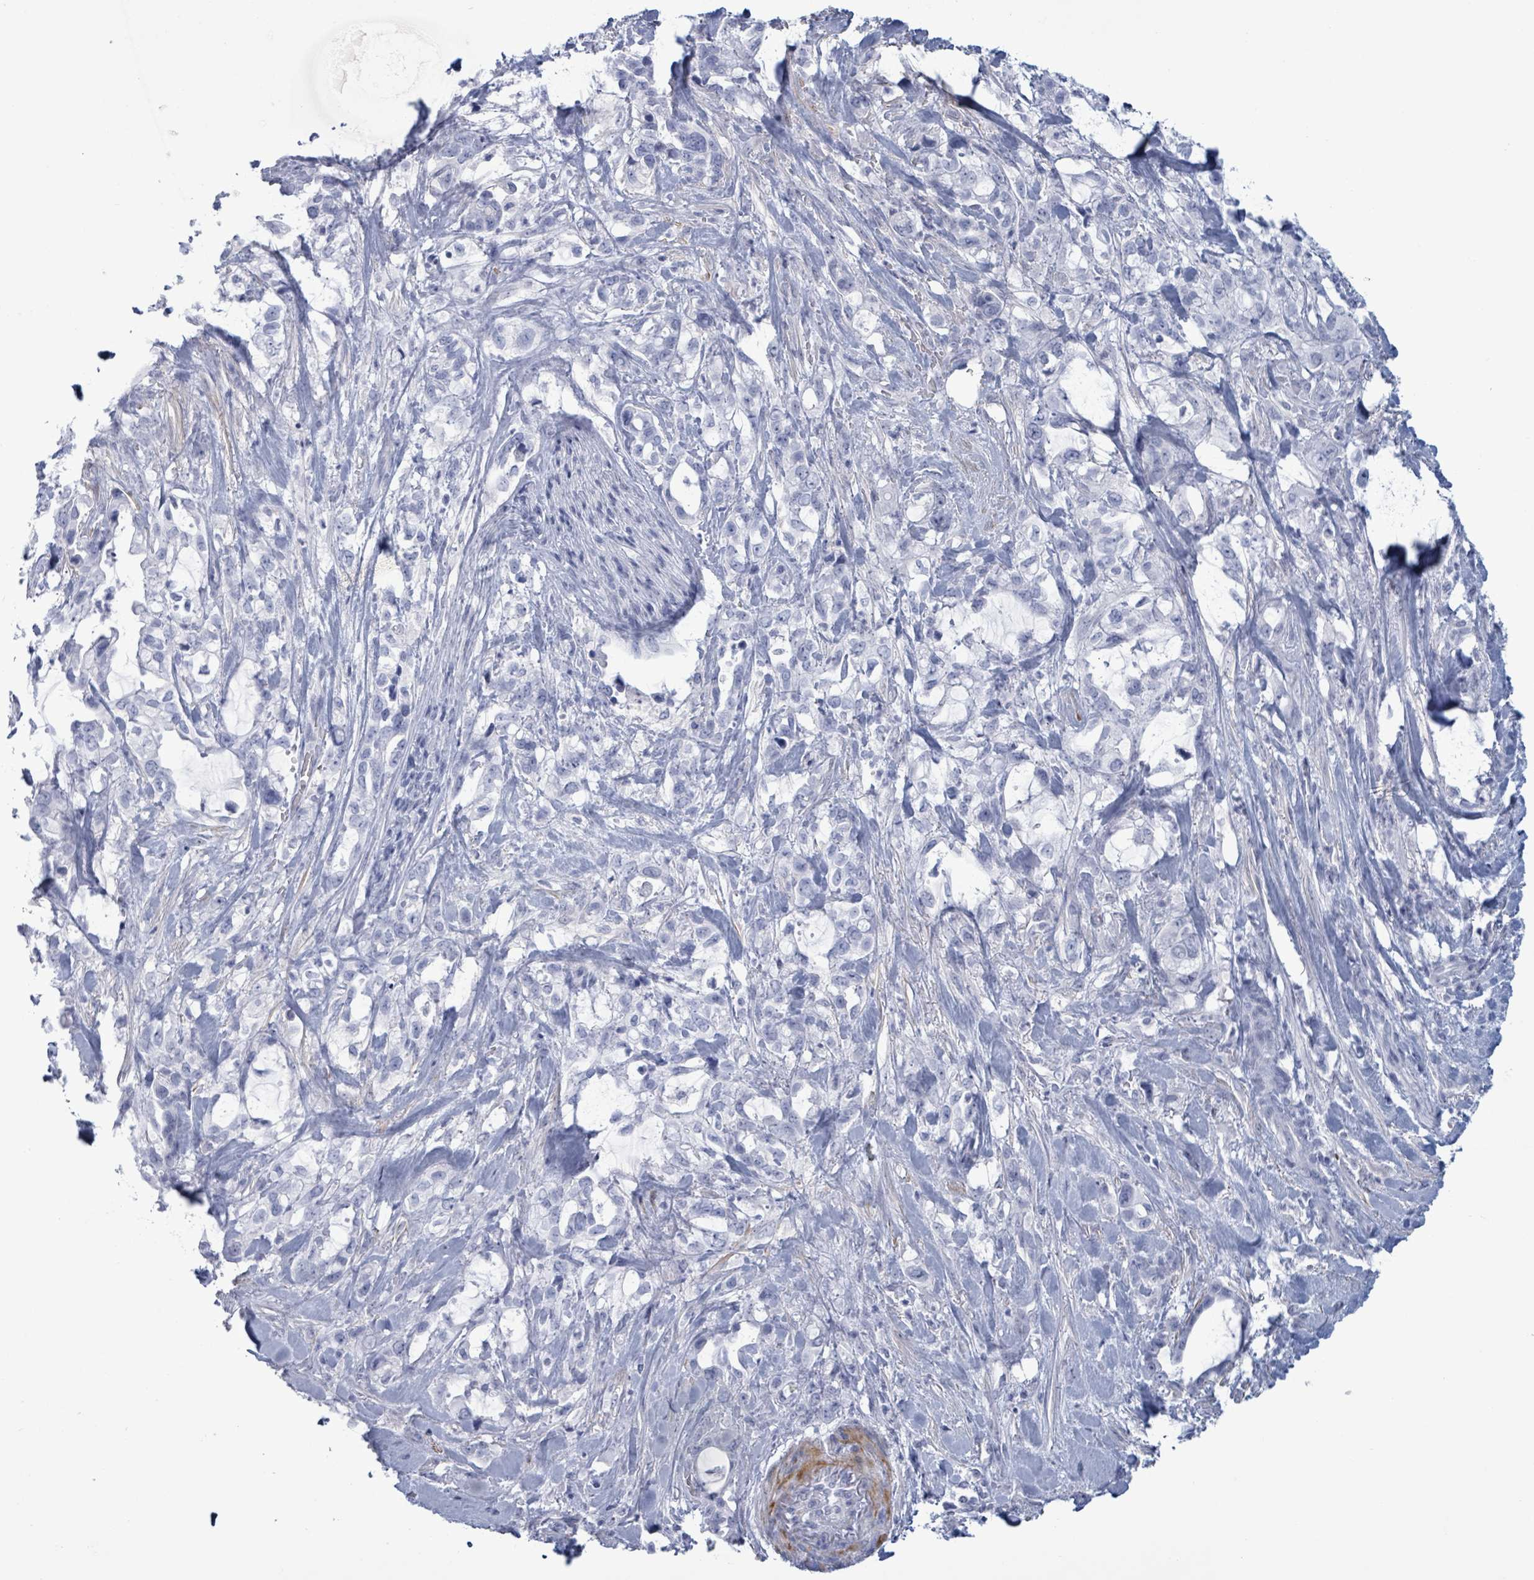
{"staining": {"intensity": "negative", "quantity": "none", "location": "none"}, "tissue": "pancreatic cancer", "cell_type": "Tumor cells", "image_type": "cancer", "snomed": [{"axis": "morphology", "description": "Adenocarcinoma, NOS"}, {"axis": "topography", "description": "Pancreas"}], "caption": "Tumor cells are negative for brown protein staining in adenocarcinoma (pancreatic).", "gene": "ZNF771", "patient": {"sex": "female", "age": 61}}